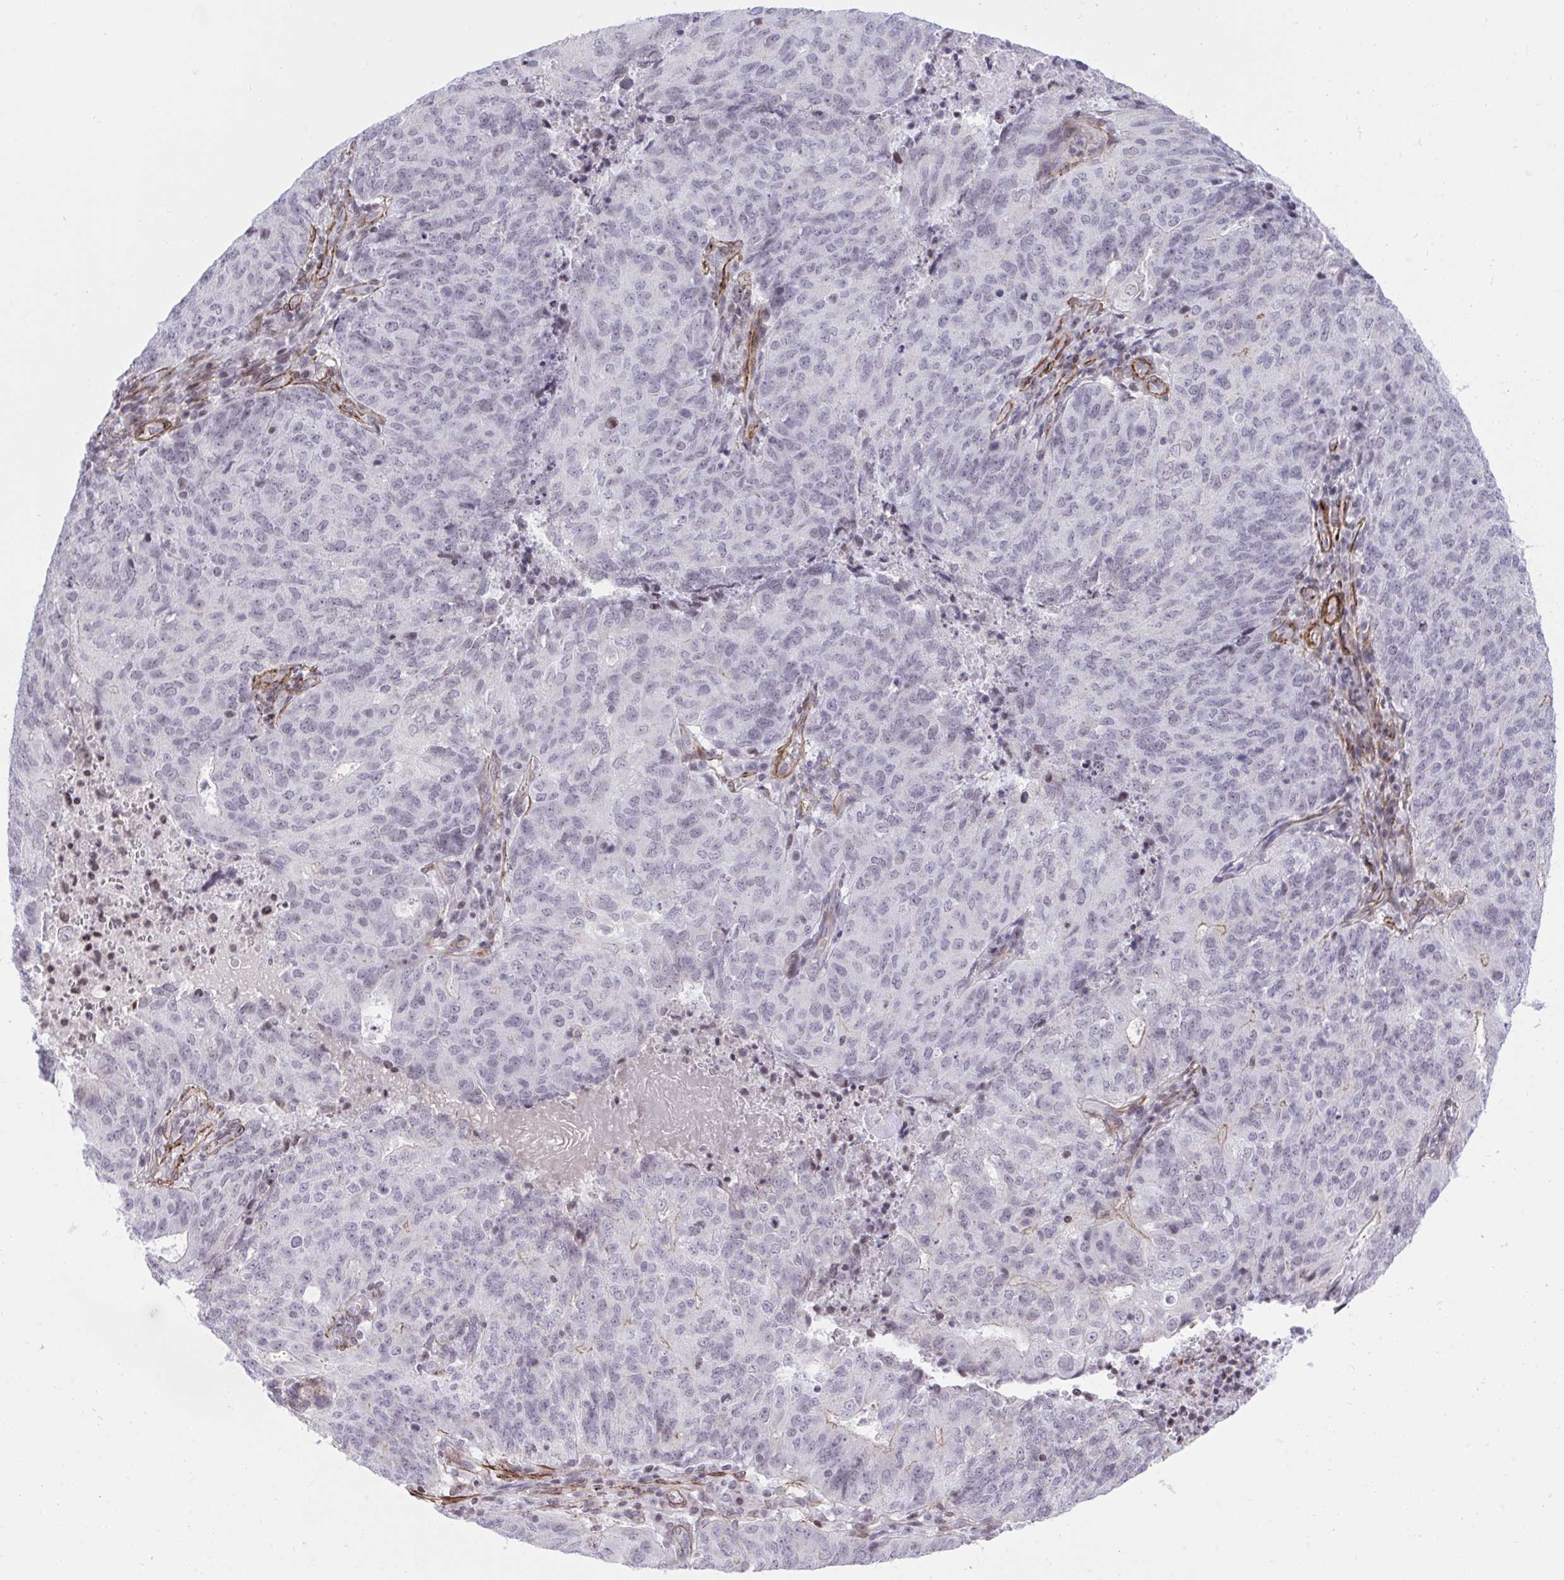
{"staining": {"intensity": "negative", "quantity": "none", "location": "none"}, "tissue": "endometrial cancer", "cell_type": "Tumor cells", "image_type": "cancer", "snomed": [{"axis": "morphology", "description": "Adenocarcinoma, NOS"}, {"axis": "topography", "description": "Endometrium"}], "caption": "Tumor cells show no significant positivity in endometrial cancer.", "gene": "KCNN4", "patient": {"sex": "female", "age": 82}}